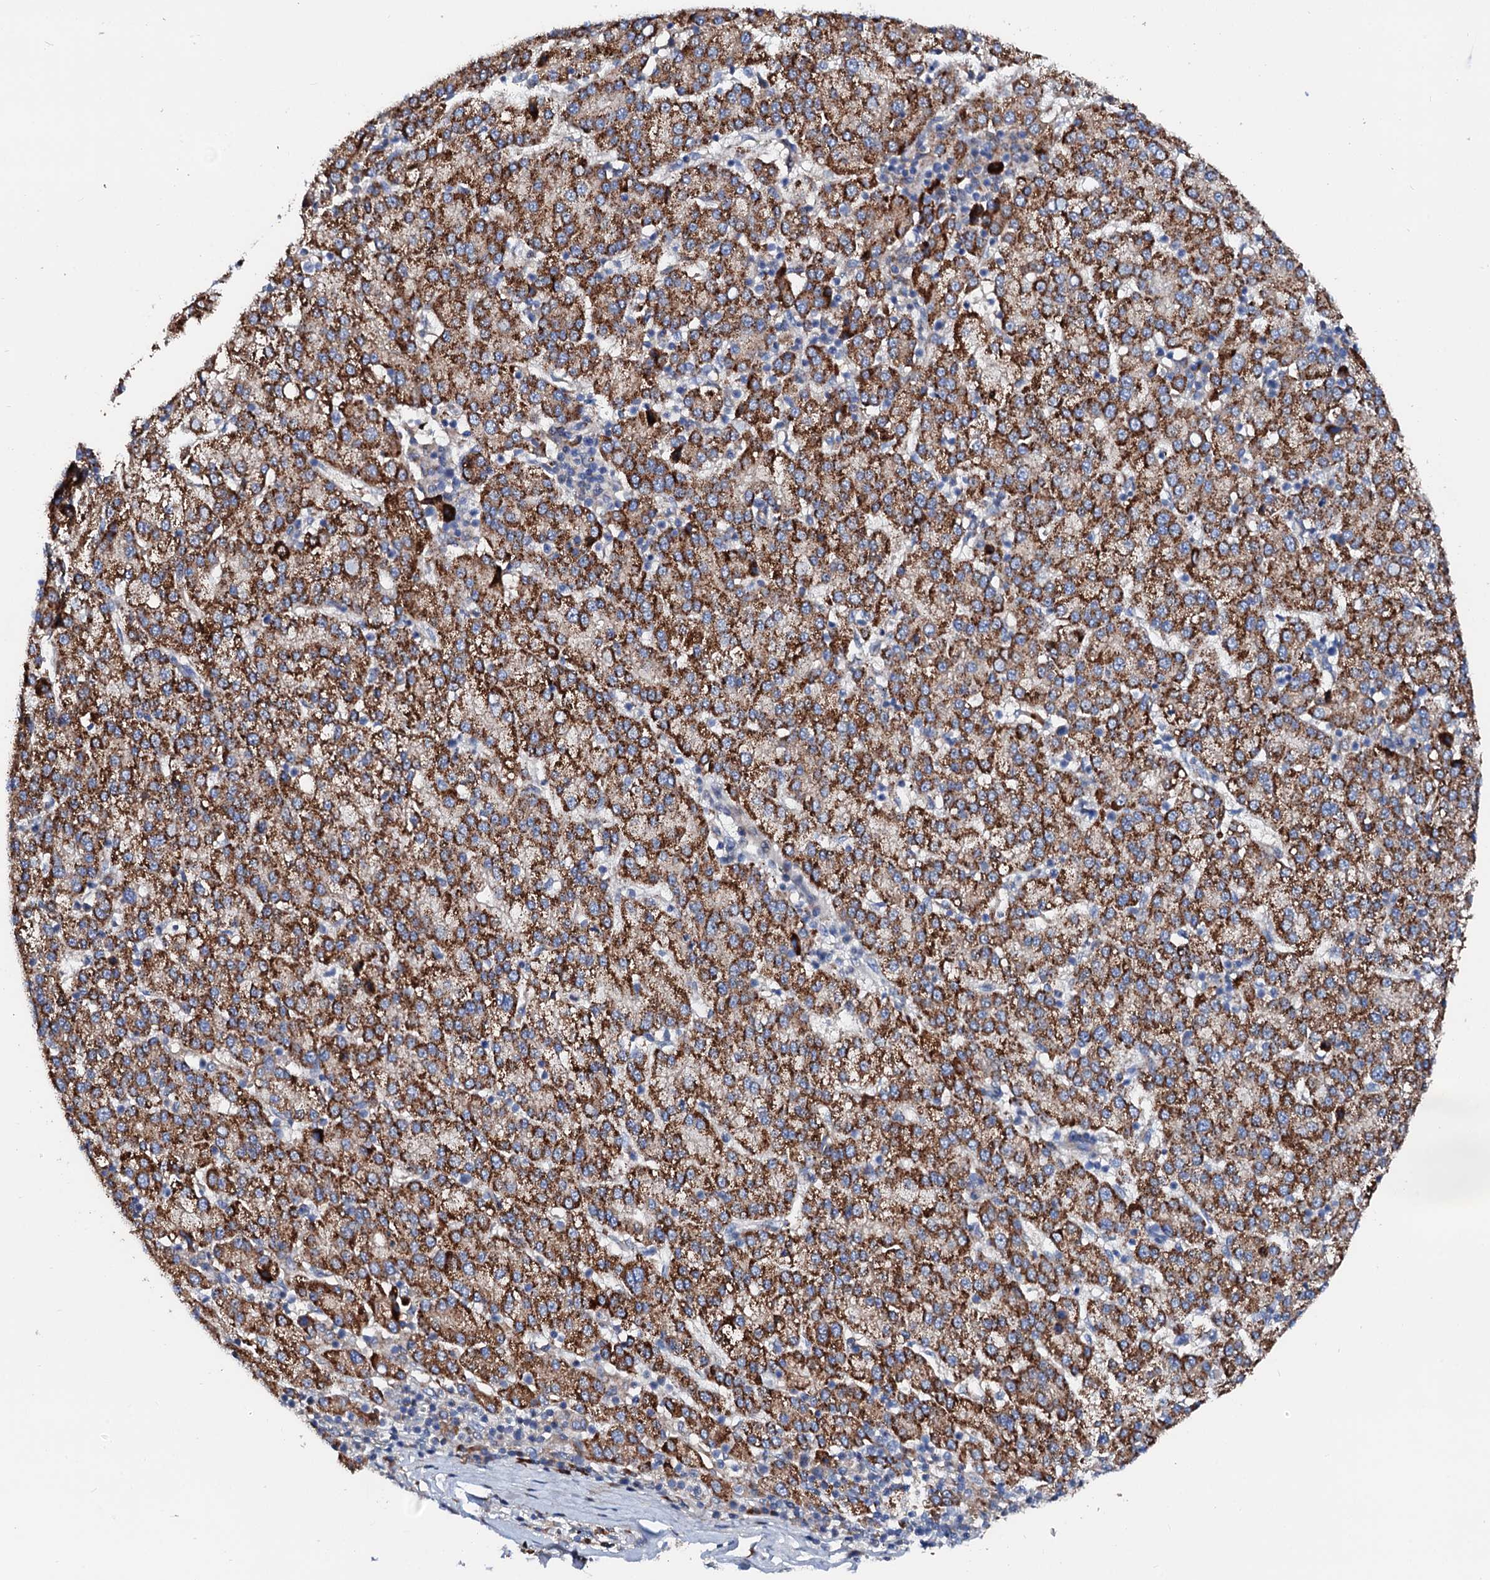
{"staining": {"intensity": "strong", "quantity": ">75%", "location": "cytoplasmic/membranous"}, "tissue": "liver cancer", "cell_type": "Tumor cells", "image_type": "cancer", "snomed": [{"axis": "morphology", "description": "Carcinoma, Hepatocellular, NOS"}, {"axis": "topography", "description": "Liver"}], "caption": "Immunohistochemistry (DAB (3,3'-diaminobenzidine)) staining of liver cancer demonstrates strong cytoplasmic/membranous protein expression in approximately >75% of tumor cells.", "gene": "SLC10A7", "patient": {"sex": "female", "age": 58}}